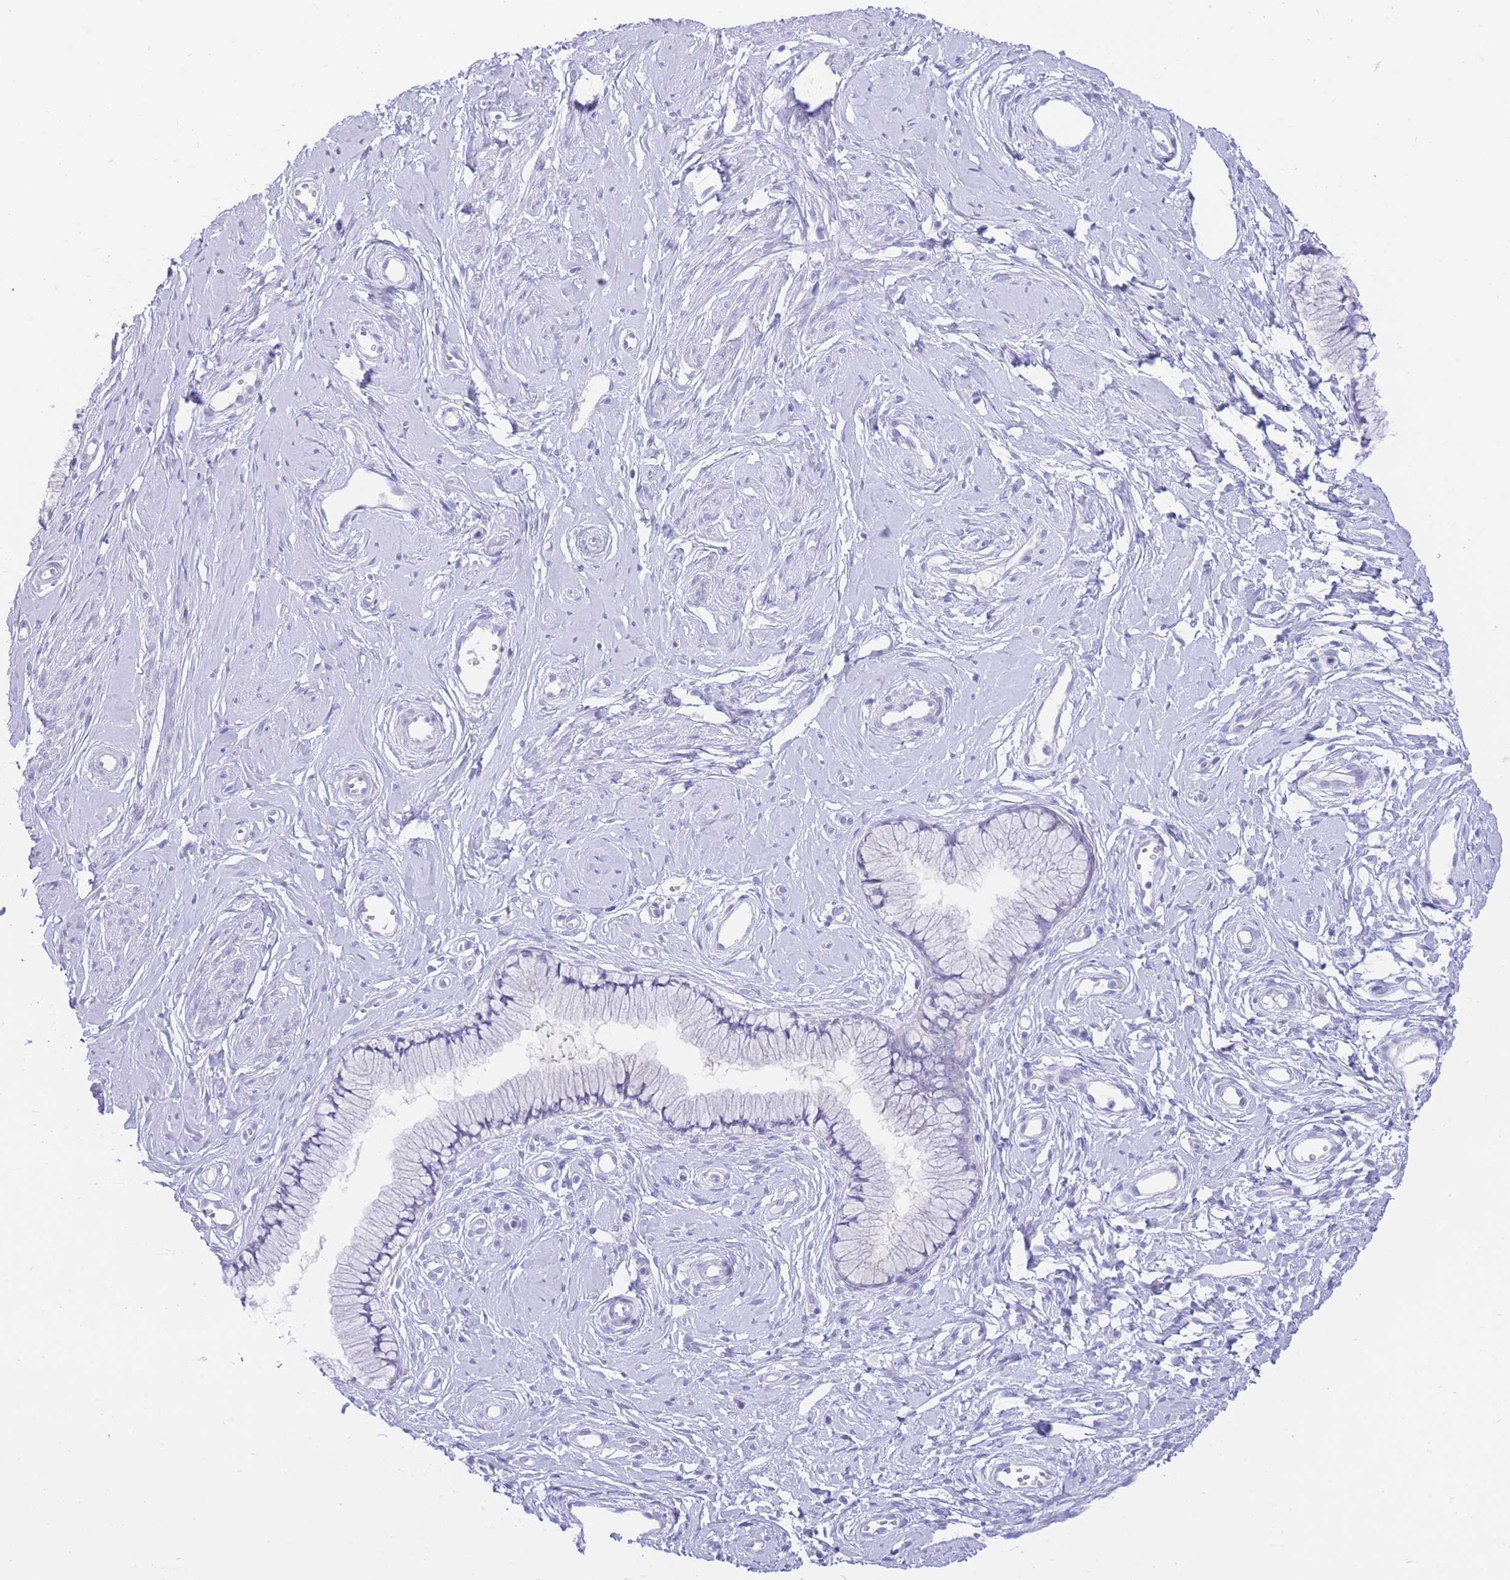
{"staining": {"intensity": "negative", "quantity": "none", "location": "none"}, "tissue": "cervix", "cell_type": "Glandular cells", "image_type": "normal", "snomed": [{"axis": "morphology", "description": "Normal tissue, NOS"}, {"axis": "topography", "description": "Cervix"}], "caption": "High power microscopy photomicrograph of an IHC photomicrograph of unremarkable cervix, revealing no significant staining in glandular cells.", "gene": "ZNF212", "patient": {"sex": "female", "age": 40}}